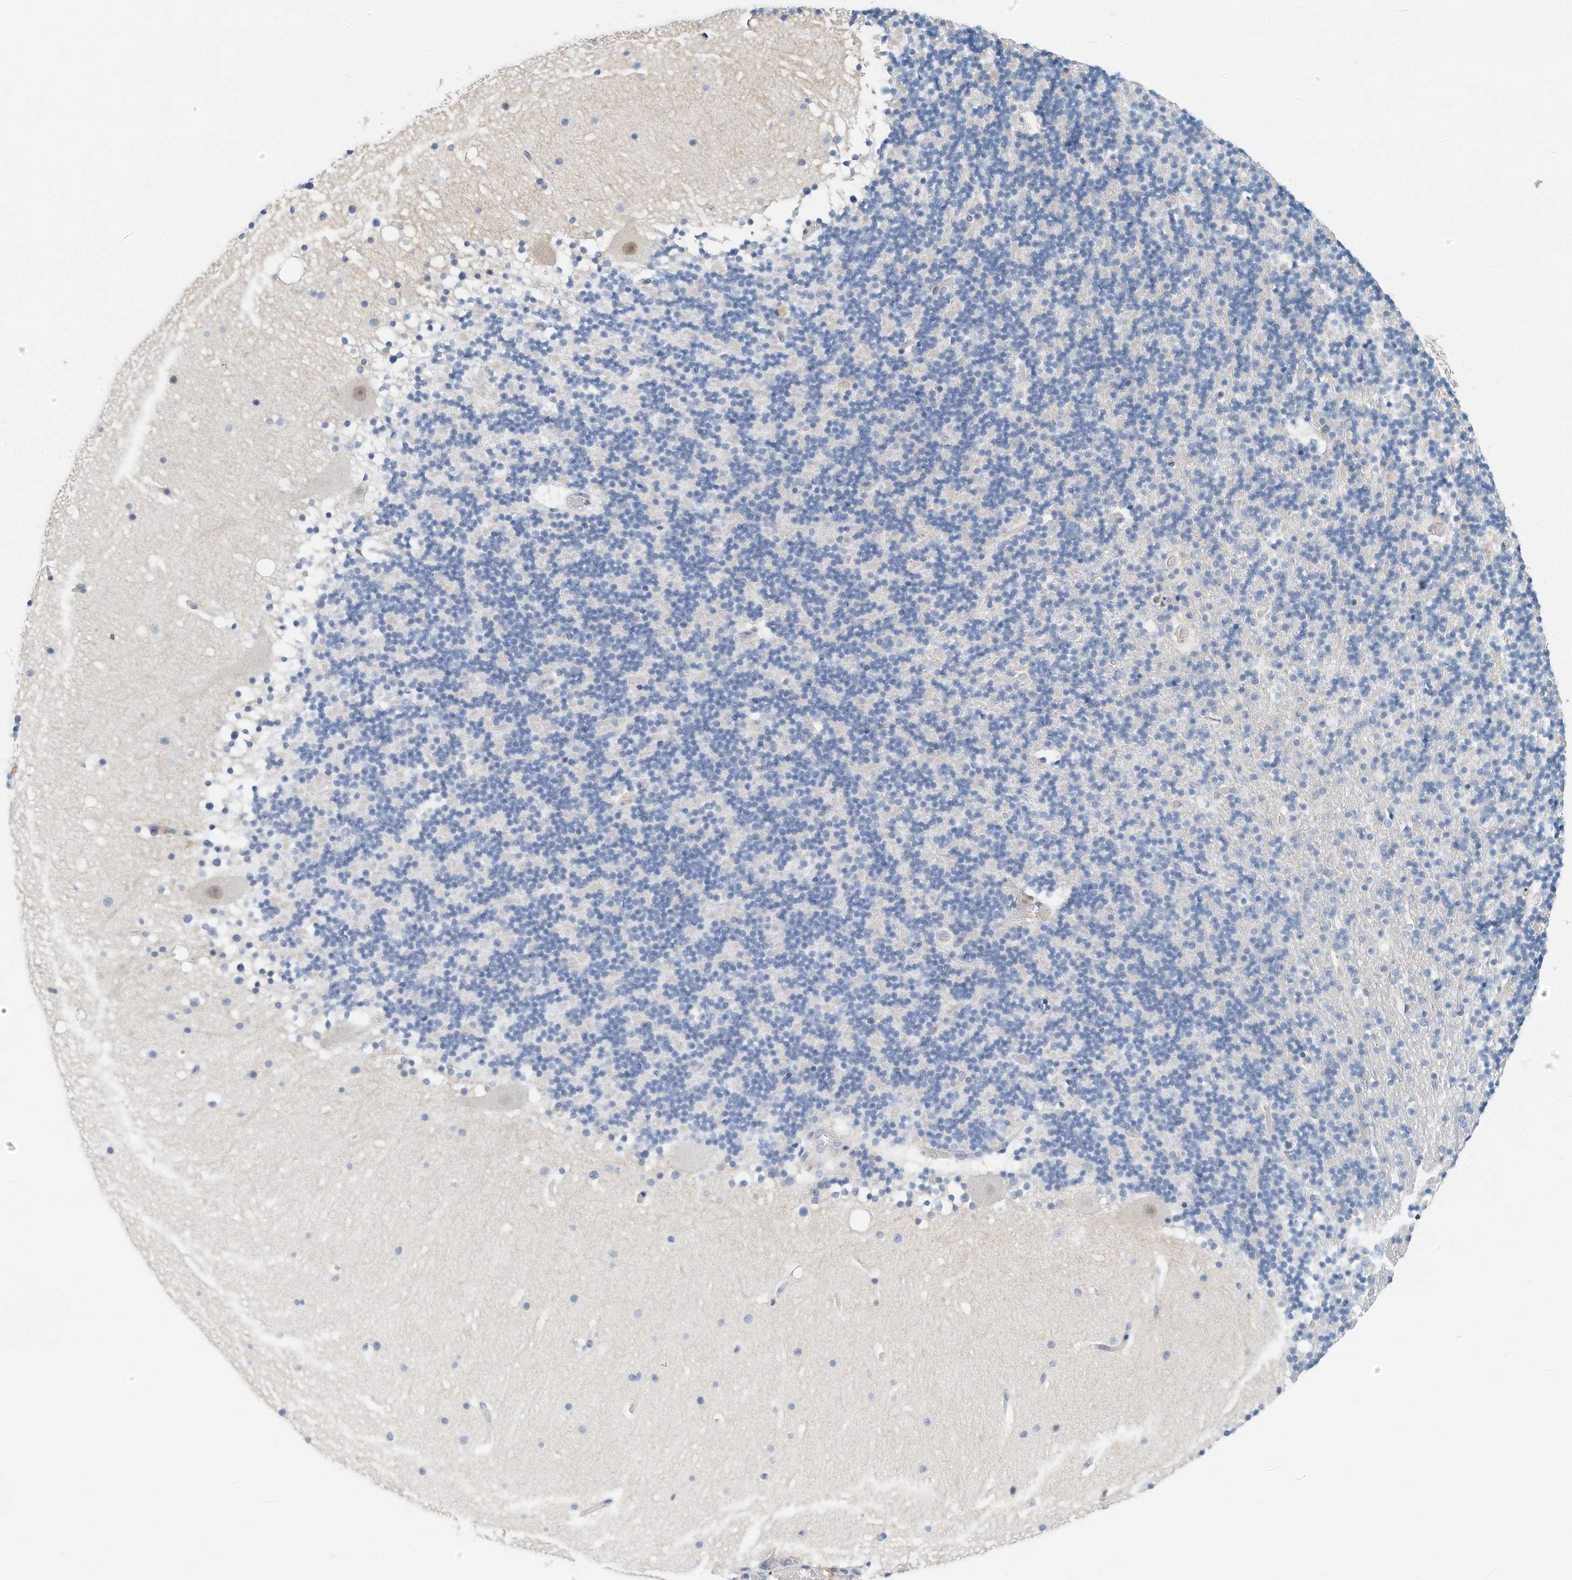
{"staining": {"intensity": "negative", "quantity": "none", "location": "none"}, "tissue": "cerebellum", "cell_type": "Cells in granular layer", "image_type": "normal", "snomed": [{"axis": "morphology", "description": "Normal tissue, NOS"}, {"axis": "topography", "description": "Cerebellum"}], "caption": "The micrograph reveals no staining of cells in granular layer in benign cerebellum. (Stains: DAB (3,3'-diaminobenzidine) immunohistochemistry (IHC) with hematoxylin counter stain, Microscopy: brightfield microscopy at high magnification).", "gene": "ARHGAP28", "patient": {"sex": "male", "age": 57}}